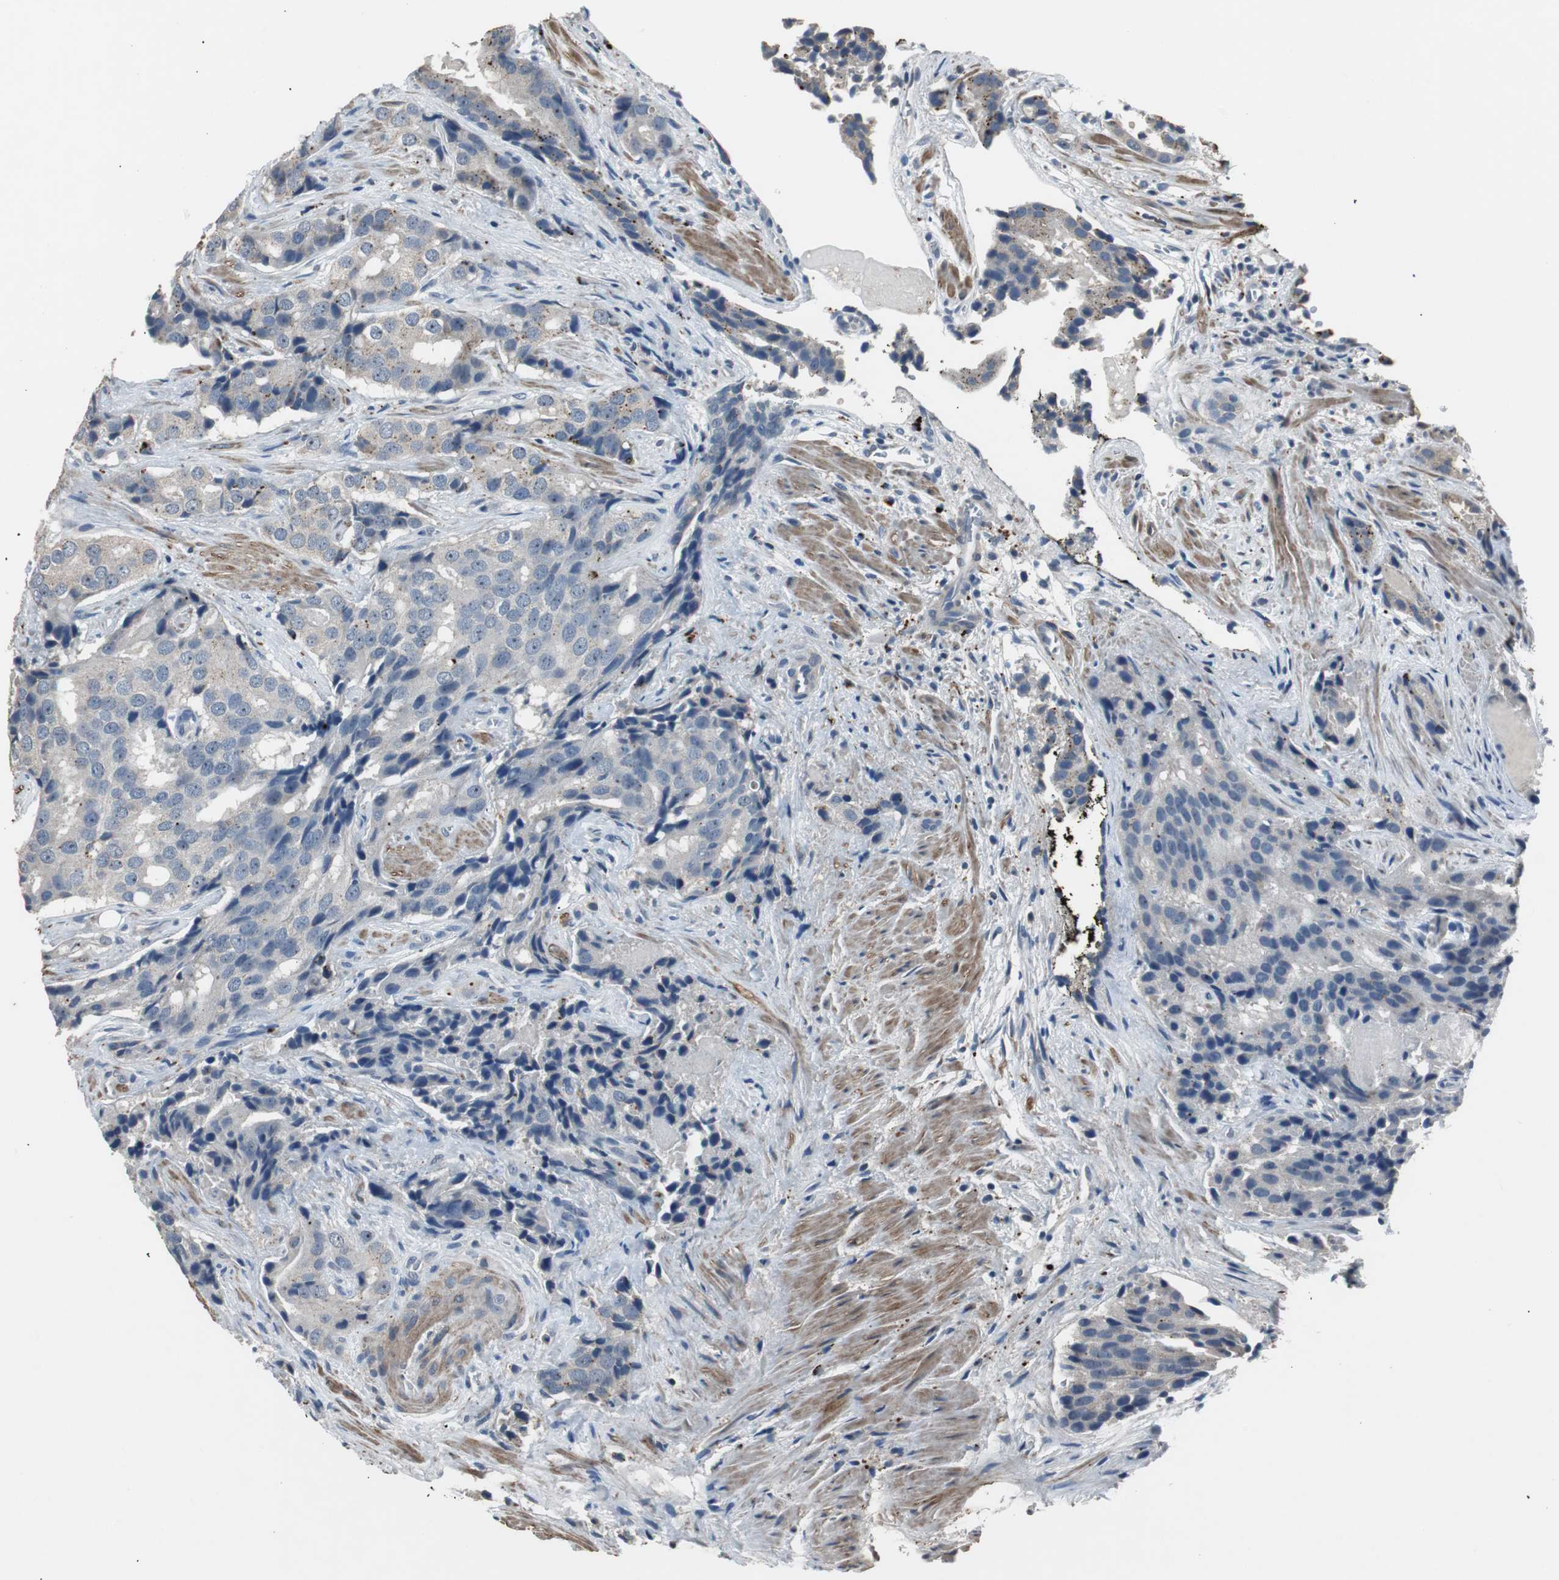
{"staining": {"intensity": "strong", "quantity": "<25%", "location": "cytoplasmic/membranous"}, "tissue": "prostate cancer", "cell_type": "Tumor cells", "image_type": "cancer", "snomed": [{"axis": "morphology", "description": "Adenocarcinoma, High grade"}, {"axis": "topography", "description": "Prostate"}], "caption": "Prostate cancer (adenocarcinoma (high-grade)) stained with a protein marker reveals strong staining in tumor cells.", "gene": "PCYT1B", "patient": {"sex": "male", "age": 58}}